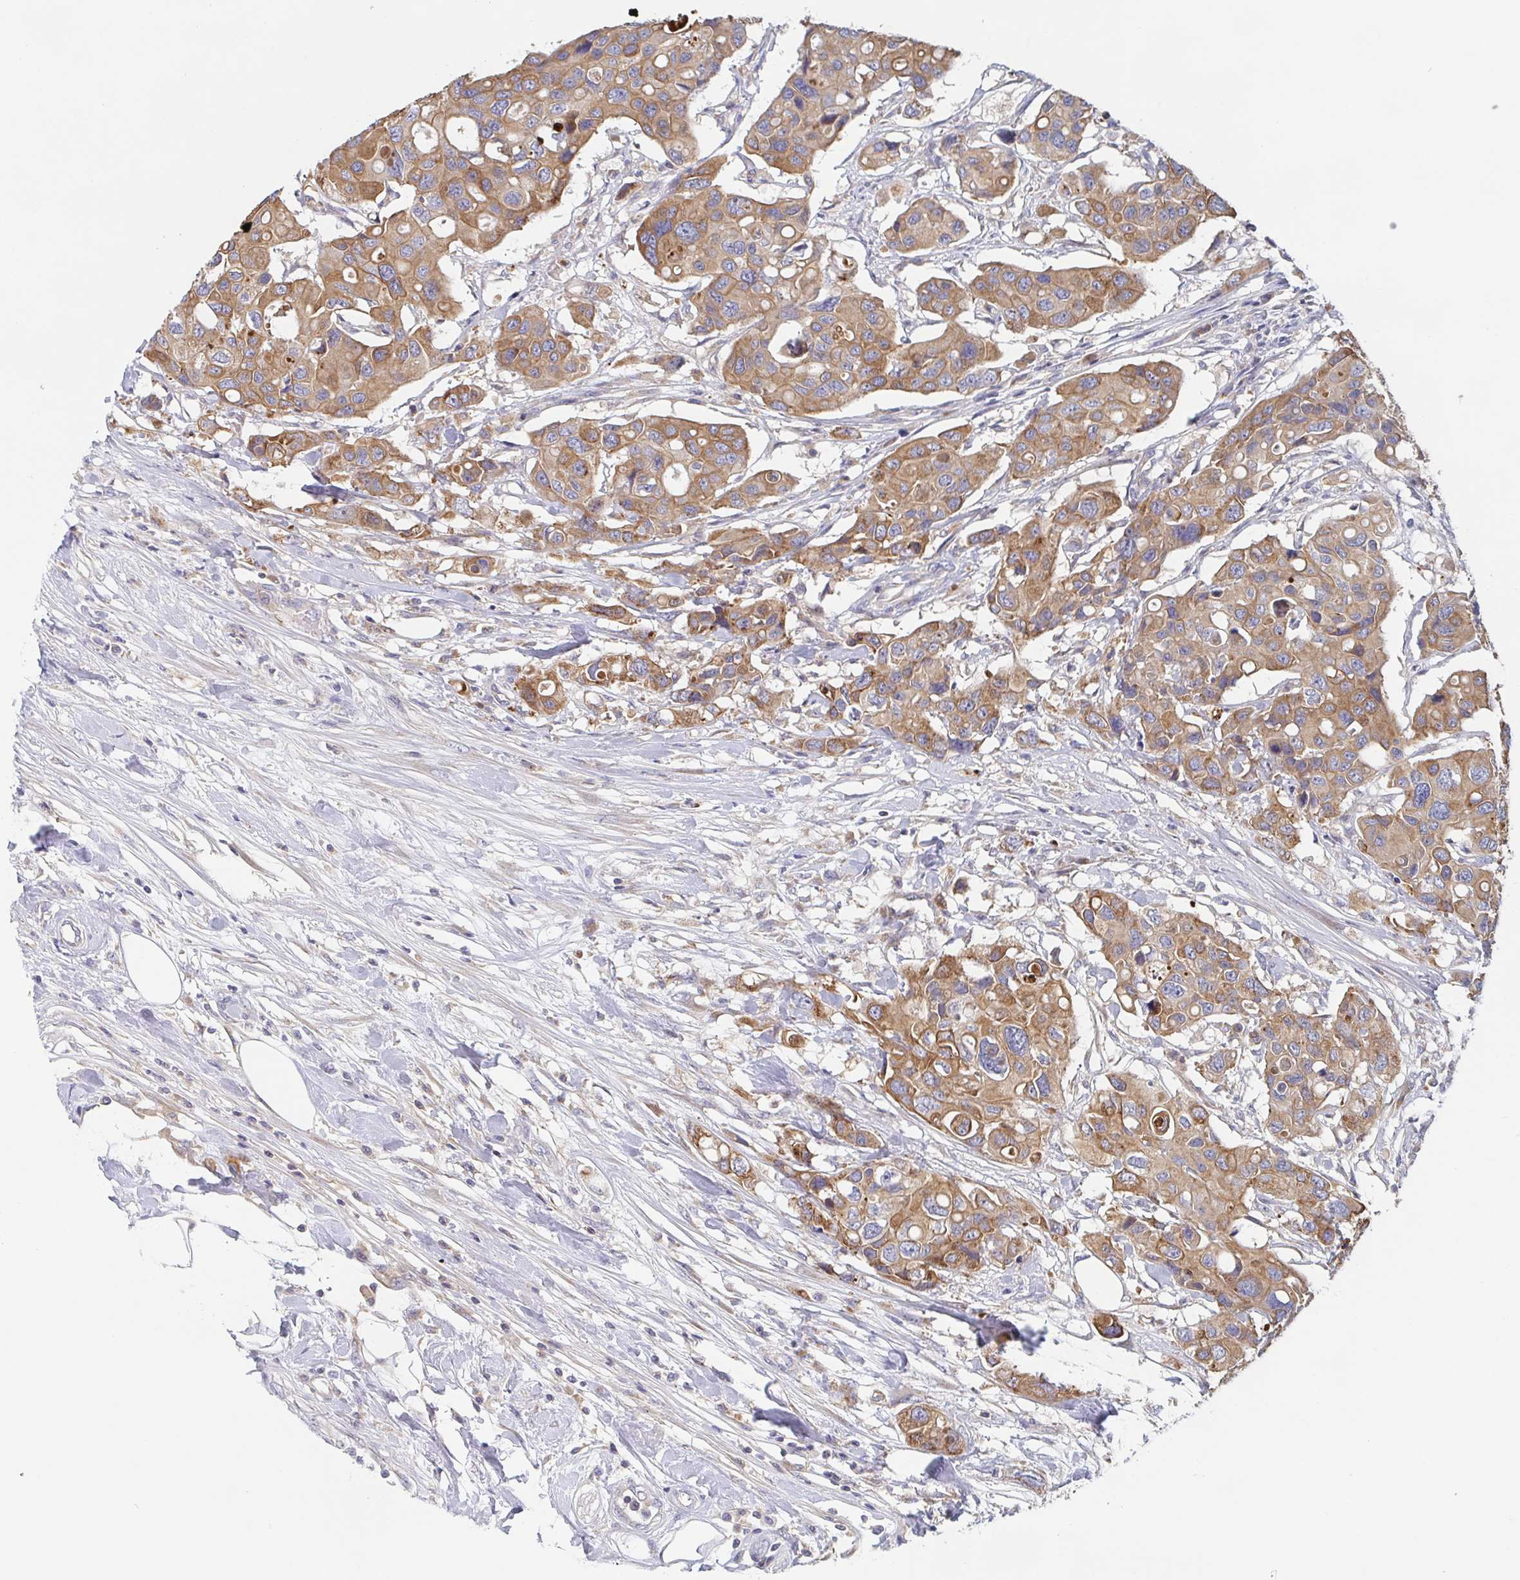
{"staining": {"intensity": "moderate", "quantity": ">75%", "location": "cytoplasmic/membranous"}, "tissue": "colorectal cancer", "cell_type": "Tumor cells", "image_type": "cancer", "snomed": [{"axis": "morphology", "description": "Adenocarcinoma, NOS"}, {"axis": "topography", "description": "Colon"}], "caption": "Immunohistochemistry image of human colorectal adenocarcinoma stained for a protein (brown), which demonstrates medium levels of moderate cytoplasmic/membranous expression in approximately >75% of tumor cells.", "gene": "TUFT1", "patient": {"sex": "male", "age": 77}}